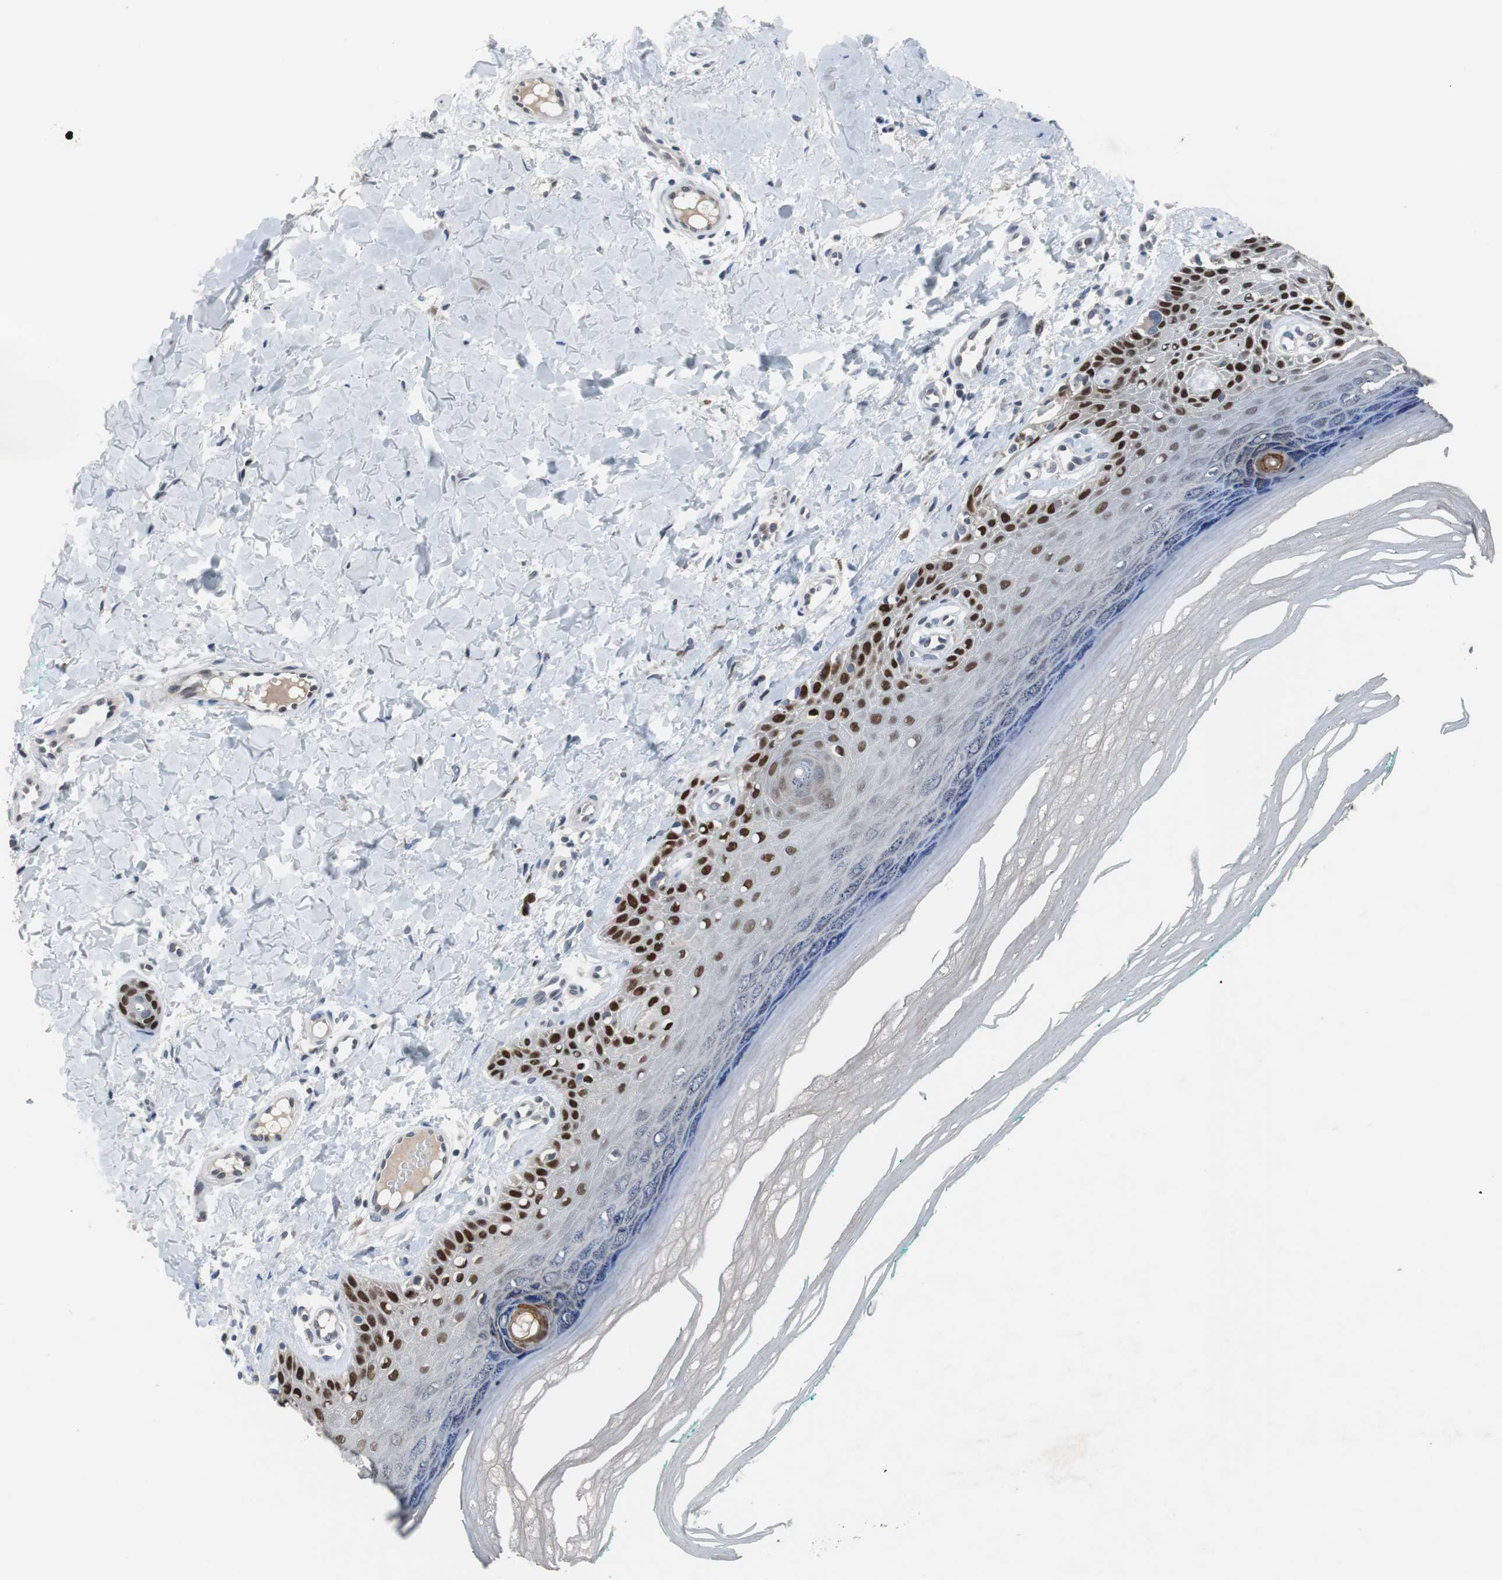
{"staining": {"intensity": "negative", "quantity": "none", "location": "none"}, "tissue": "skin", "cell_type": "Fibroblasts", "image_type": "normal", "snomed": [{"axis": "morphology", "description": "Normal tissue, NOS"}, {"axis": "topography", "description": "Skin"}], "caption": "This histopathology image is of normal skin stained with immunohistochemistry to label a protein in brown with the nuclei are counter-stained blue. There is no staining in fibroblasts.", "gene": "TP63", "patient": {"sex": "male", "age": 26}}